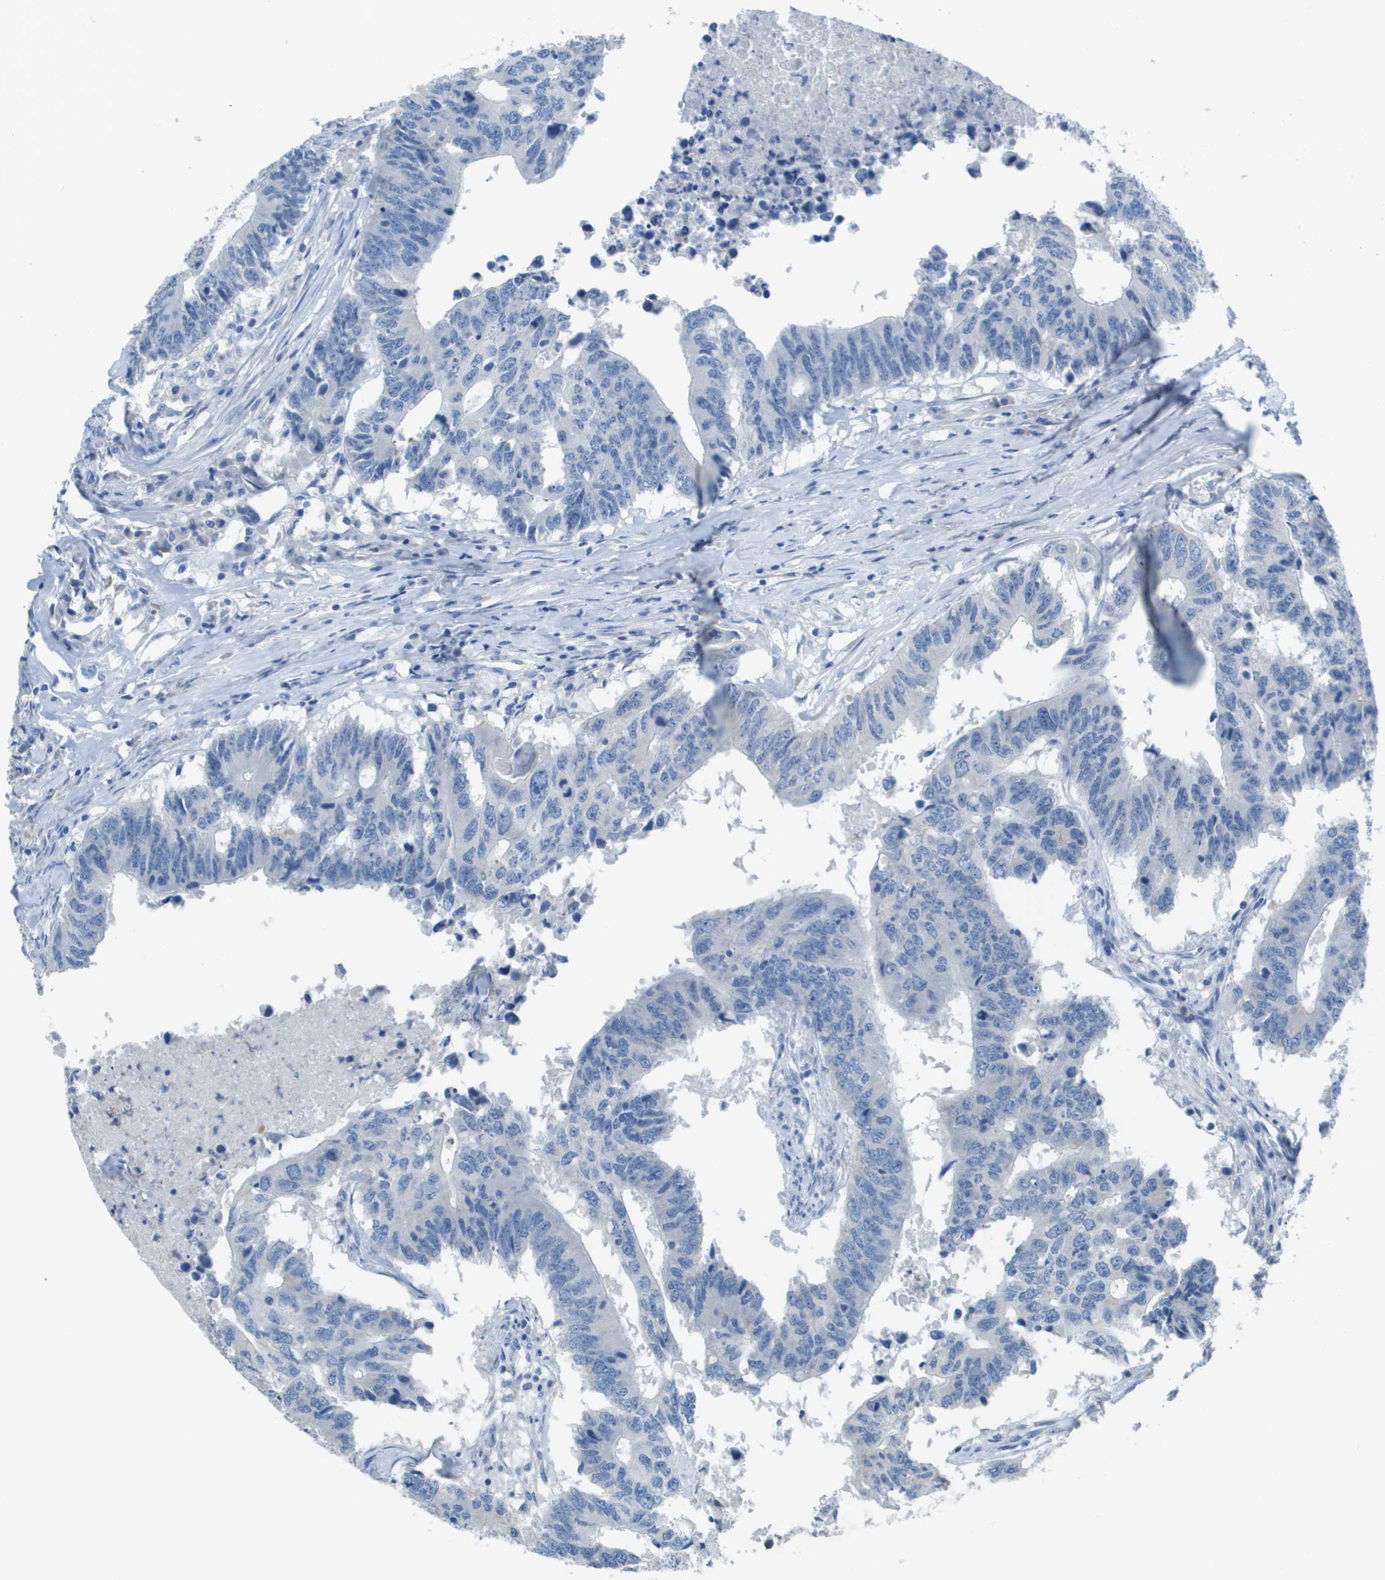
{"staining": {"intensity": "negative", "quantity": "none", "location": "none"}, "tissue": "colorectal cancer", "cell_type": "Tumor cells", "image_type": "cancer", "snomed": [{"axis": "morphology", "description": "Adenocarcinoma, NOS"}, {"axis": "topography", "description": "Colon"}], "caption": "High magnification brightfield microscopy of adenocarcinoma (colorectal) stained with DAB (brown) and counterstained with hematoxylin (blue): tumor cells show no significant expression.", "gene": "PTGDR2", "patient": {"sex": "male", "age": 71}}